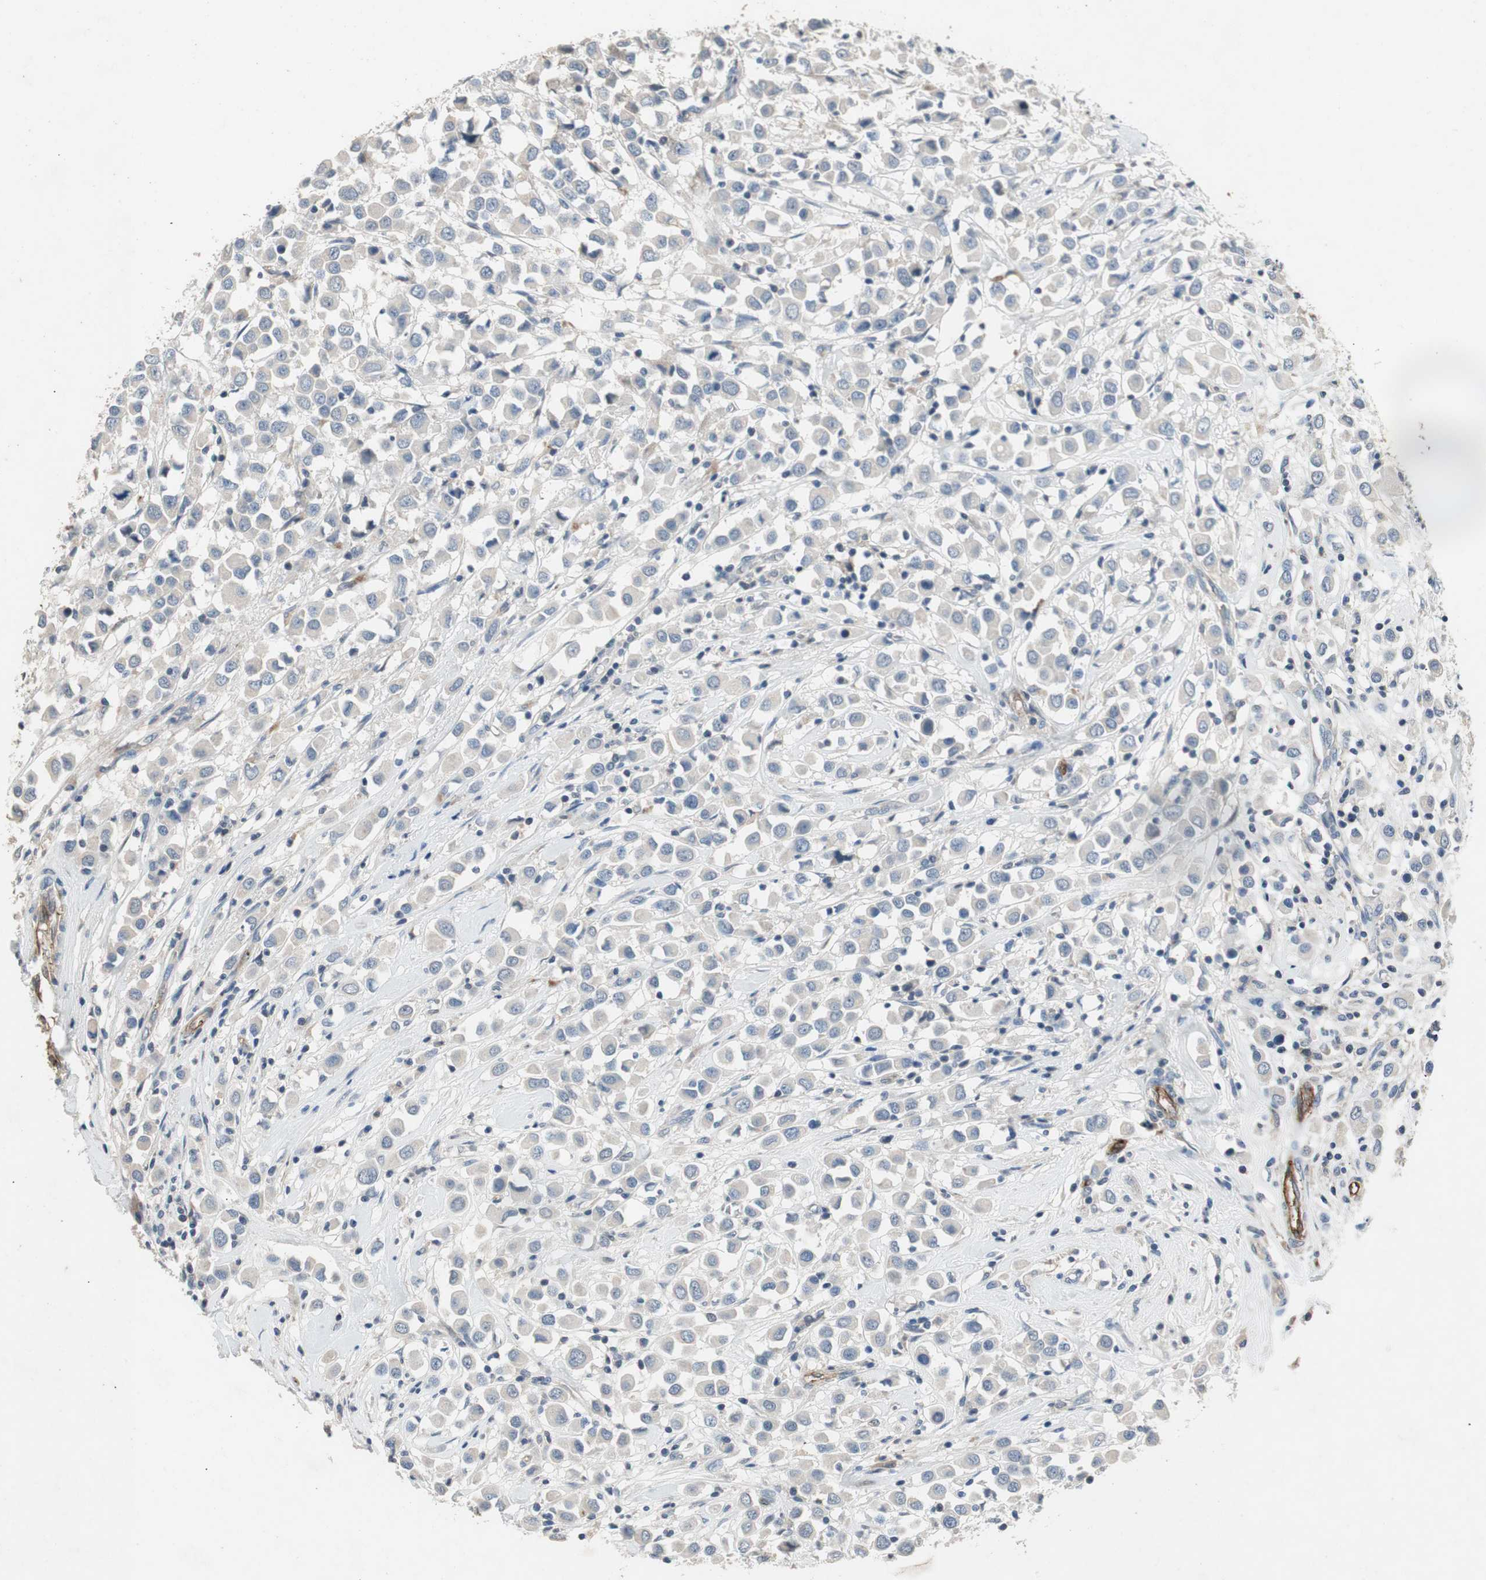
{"staining": {"intensity": "negative", "quantity": "none", "location": "none"}, "tissue": "breast cancer", "cell_type": "Tumor cells", "image_type": "cancer", "snomed": [{"axis": "morphology", "description": "Duct carcinoma"}, {"axis": "topography", "description": "Breast"}], "caption": "The image displays no significant staining in tumor cells of breast invasive ductal carcinoma.", "gene": "ALPL", "patient": {"sex": "female", "age": 61}}